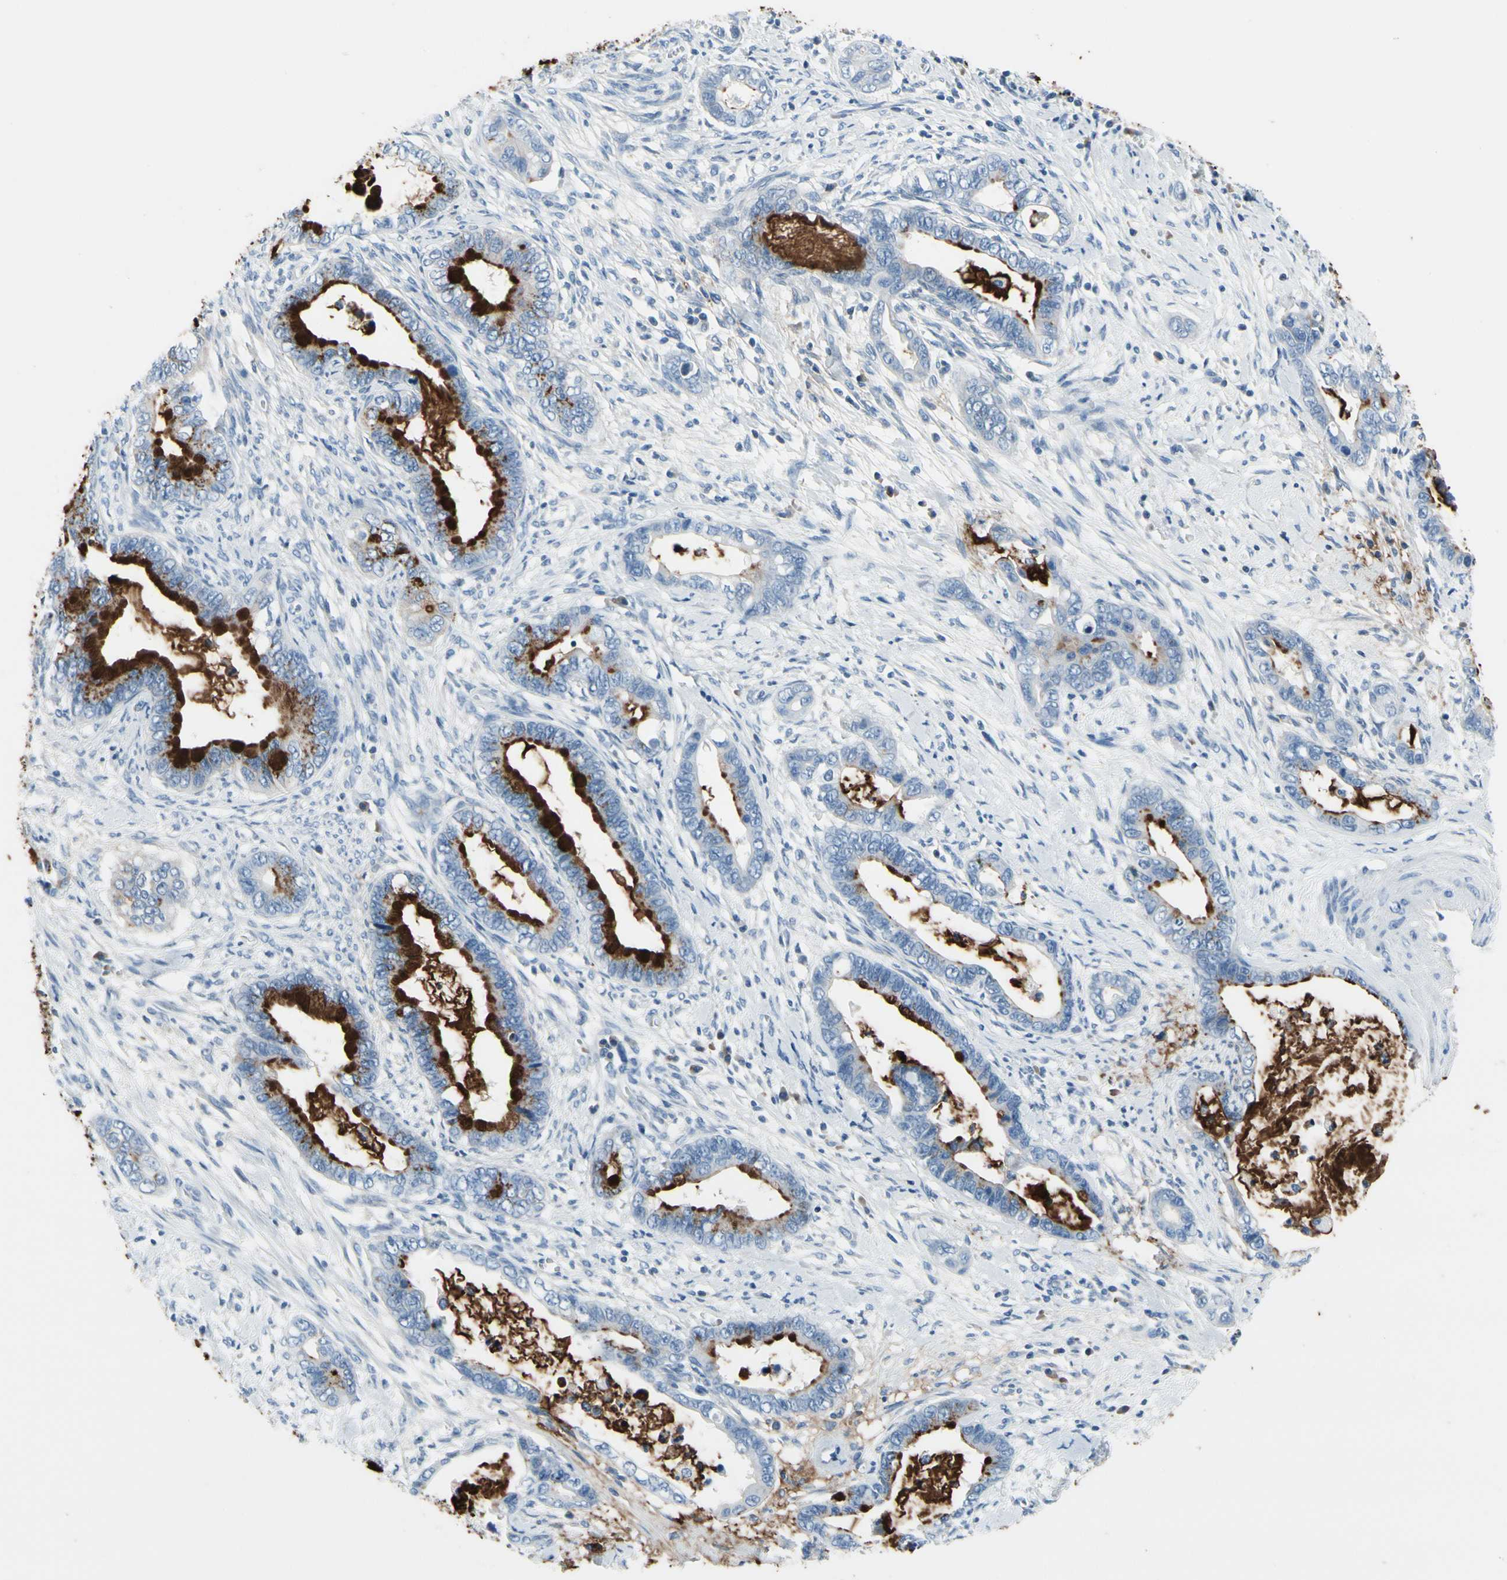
{"staining": {"intensity": "strong", "quantity": "25%-75%", "location": "cytoplasmic/membranous"}, "tissue": "cervical cancer", "cell_type": "Tumor cells", "image_type": "cancer", "snomed": [{"axis": "morphology", "description": "Adenocarcinoma, NOS"}, {"axis": "topography", "description": "Cervix"}], "caption": "DAB immunohistochemical staining of human adenocarcinoma (cervical) demonstrates strong cytoplasmic/membranous protein staining in approximately 25%-75% of tumor cells.", "gene": "MUC5B", "patient": {"sex": "female", "age": 44}}